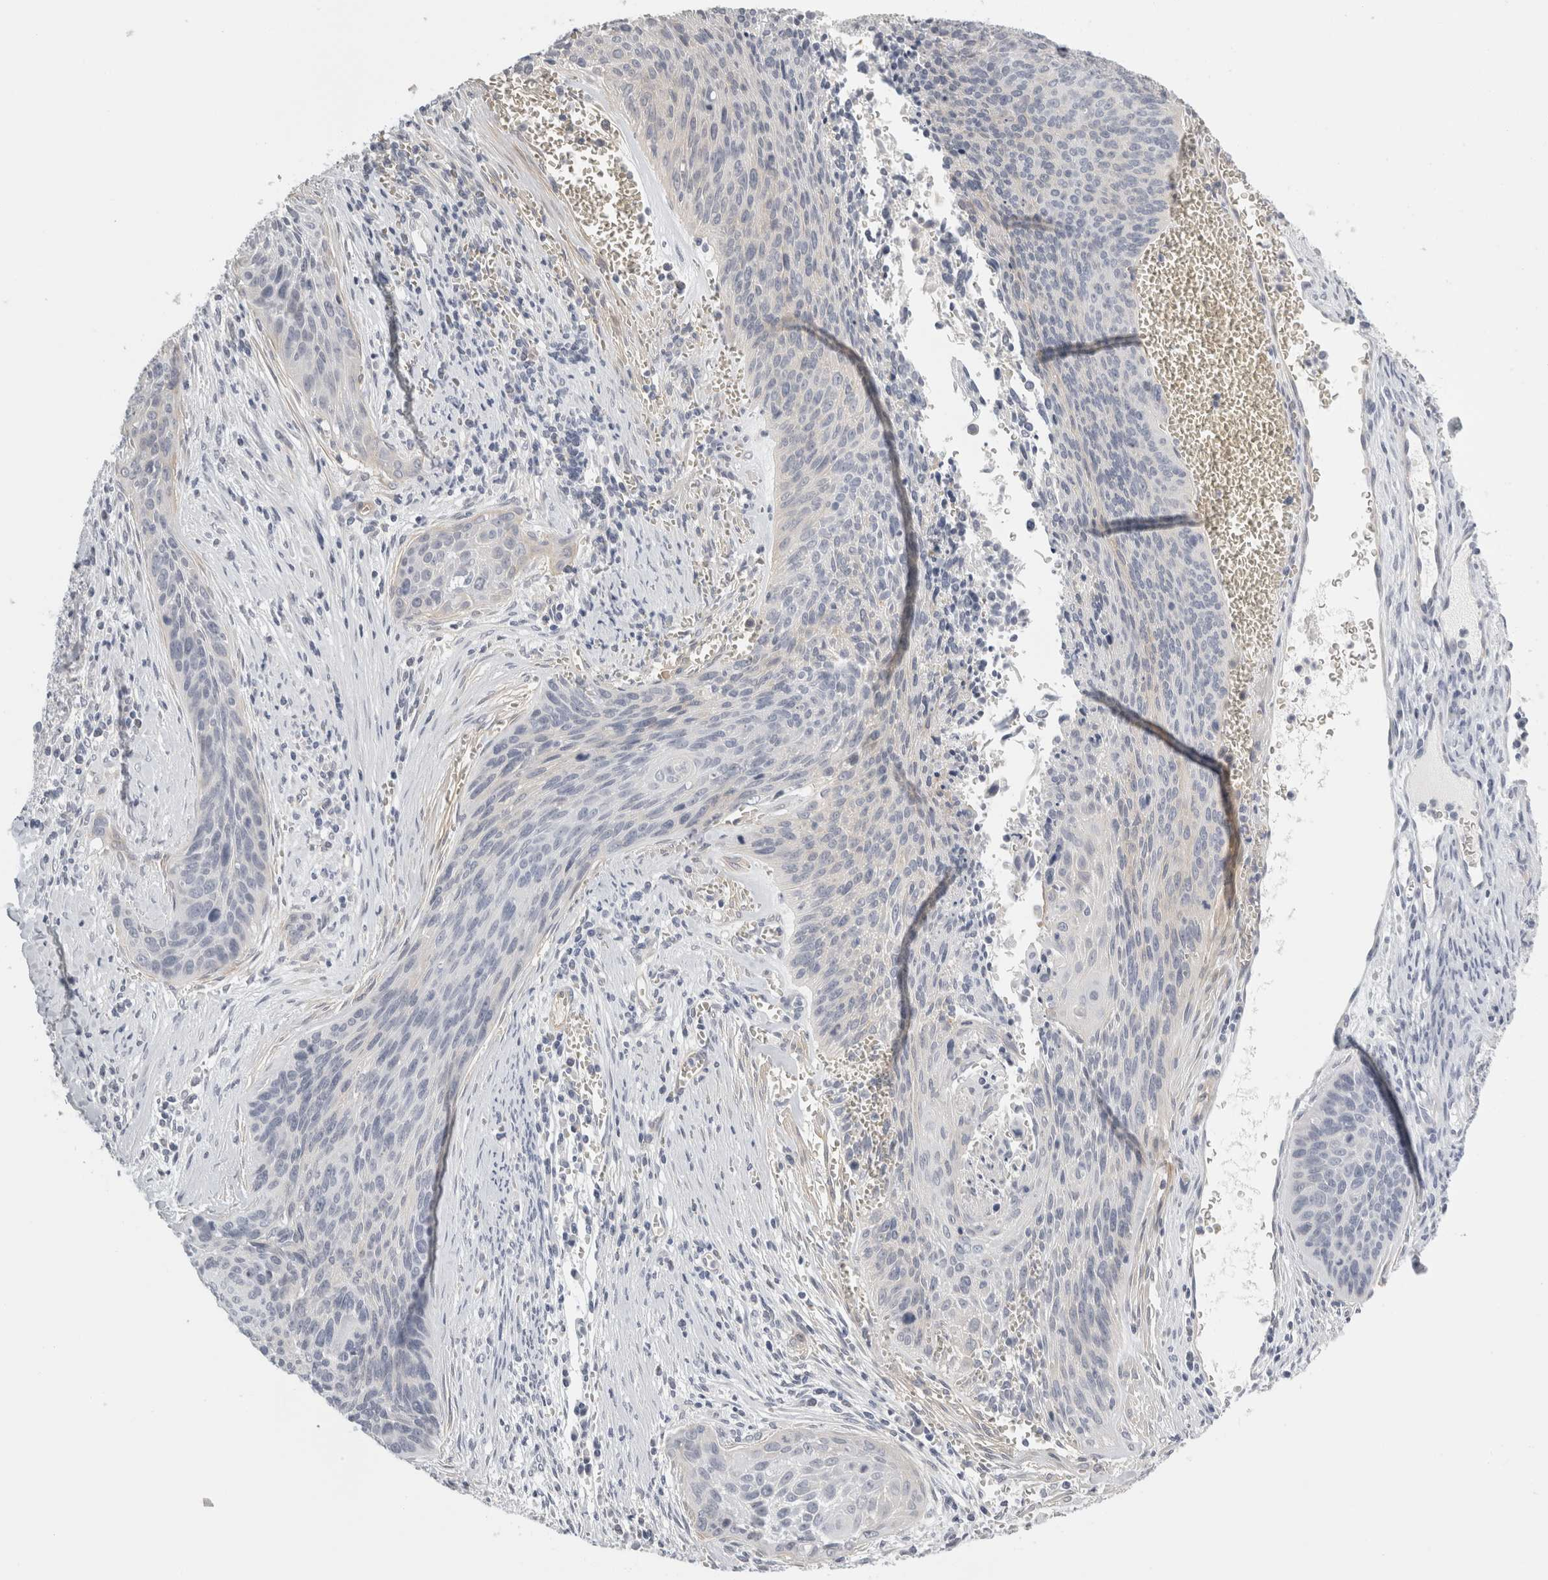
{"staining": {"intensity": "negative", "quantity": "none", "location": "none"}, "tissue": "cervical cancer", "cell_type": "Tumor cells", "image_type": "cancer", "snomed": [{"axis": "morphology", "description": "Squamous cell carcinoma, NOS"}, {"axis": "topography", "description": "Cervix"}], "caption": "An immunohistochemistry photomicrograph of cervical cancer (squamous cell carcinoma) is shown. There is no staining in tumor cells of cervical cancer (squamous cell carcinoma).", "gene": "FBLIM1", "patient": {"sex": "female", "age": 55}}